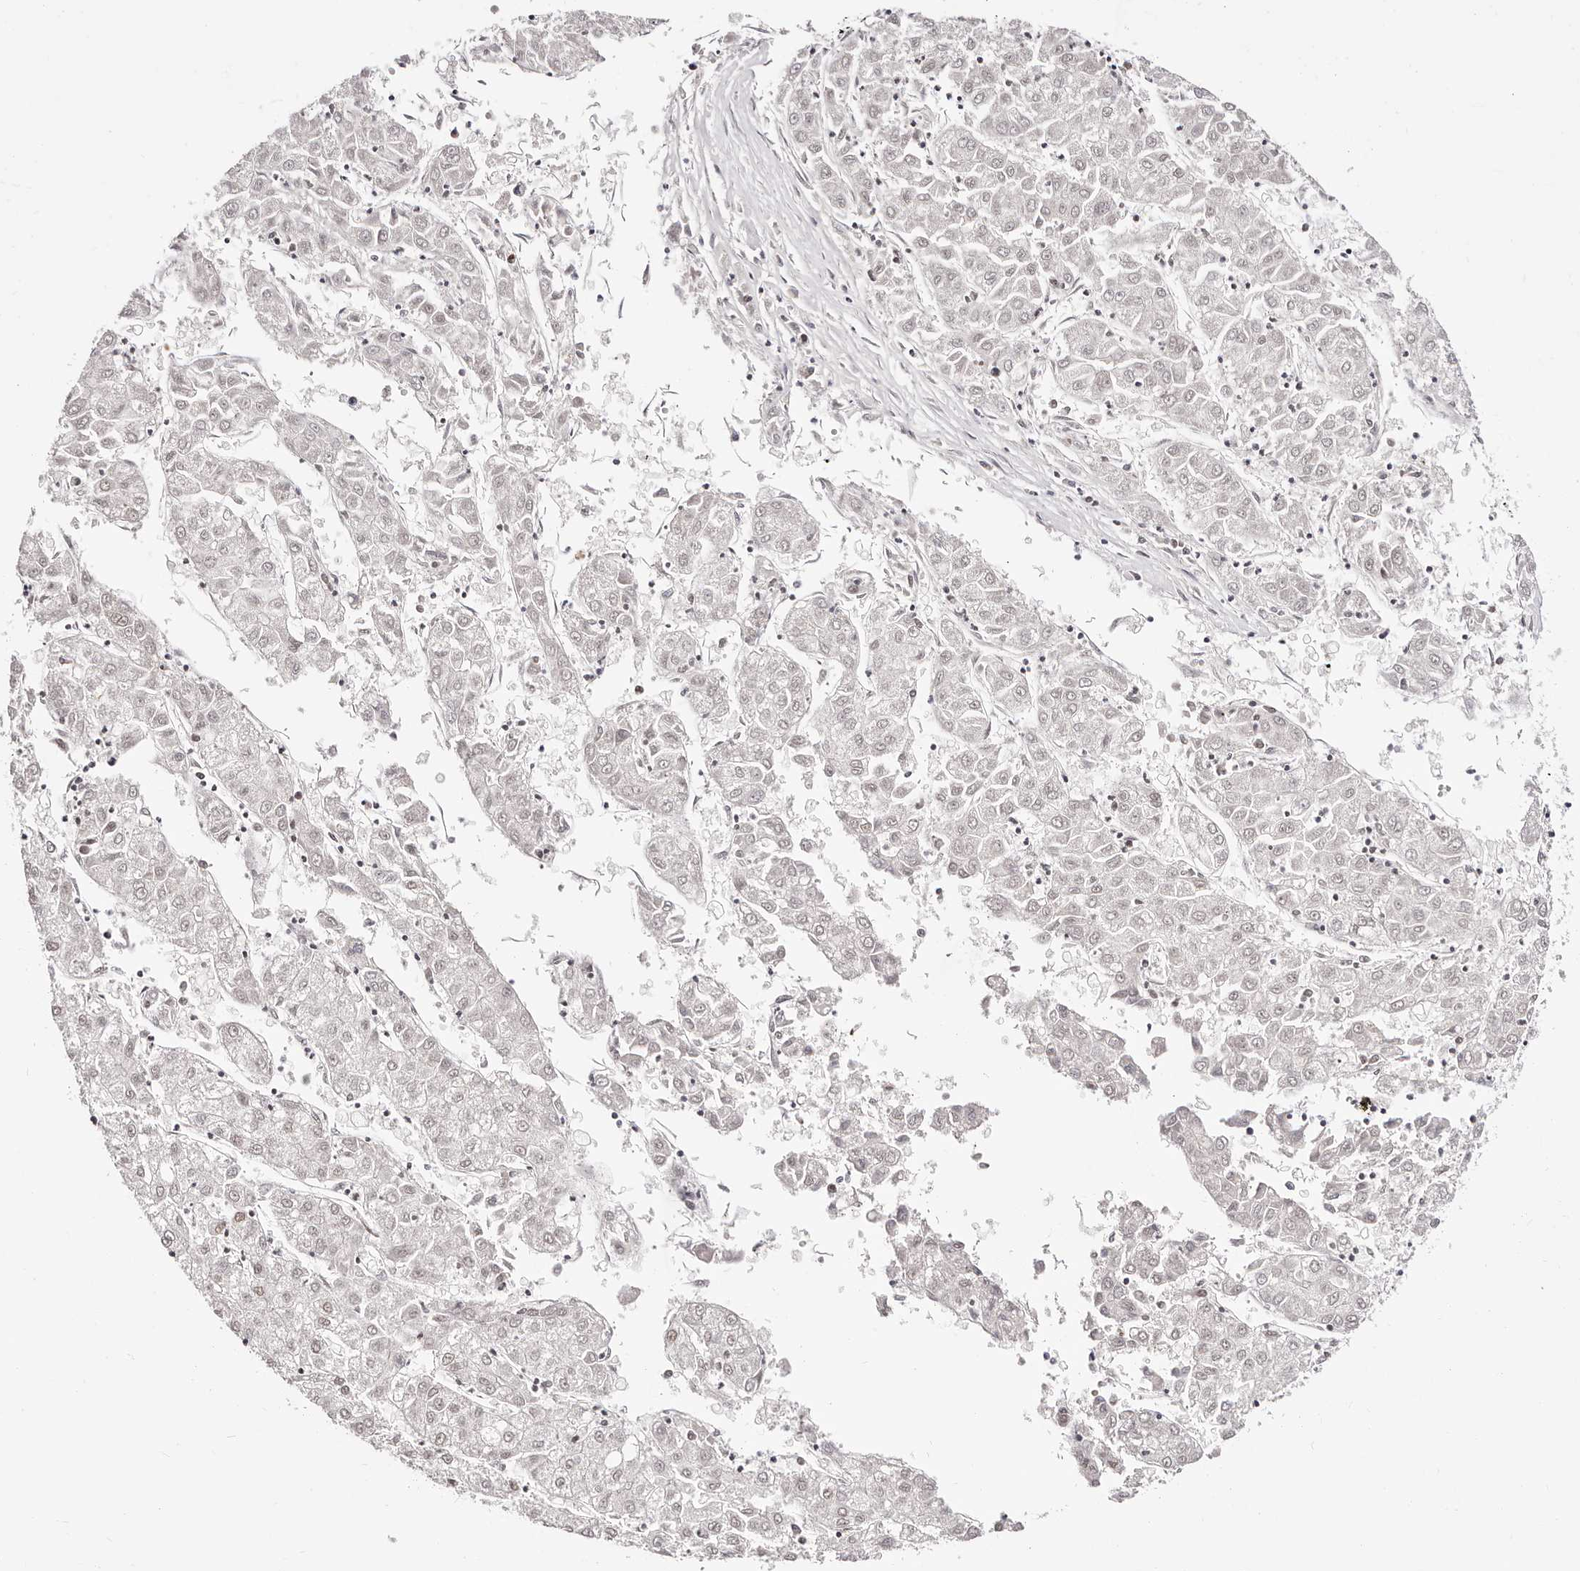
{"staining": {"intensity": "weak", "quantity": "25%-75%", "location": "nuclear"}, "tissue": "liver cancer", "cell_type": "Tumor cells", "image_type": "cancer", "snomed": [{"axis": "morphology", "description": "Carcinoma, Hepatocellular, NOS"}, {"axis": "topography", "description": "Liver"}], "caption": "Immunohistochemical staining of liver cancer shows low levels of weak nuclear protein staining in approximately 25%-75% of tumor cells.", "gene": "TKT", "patient": {"sex": "male", "age": 72}}